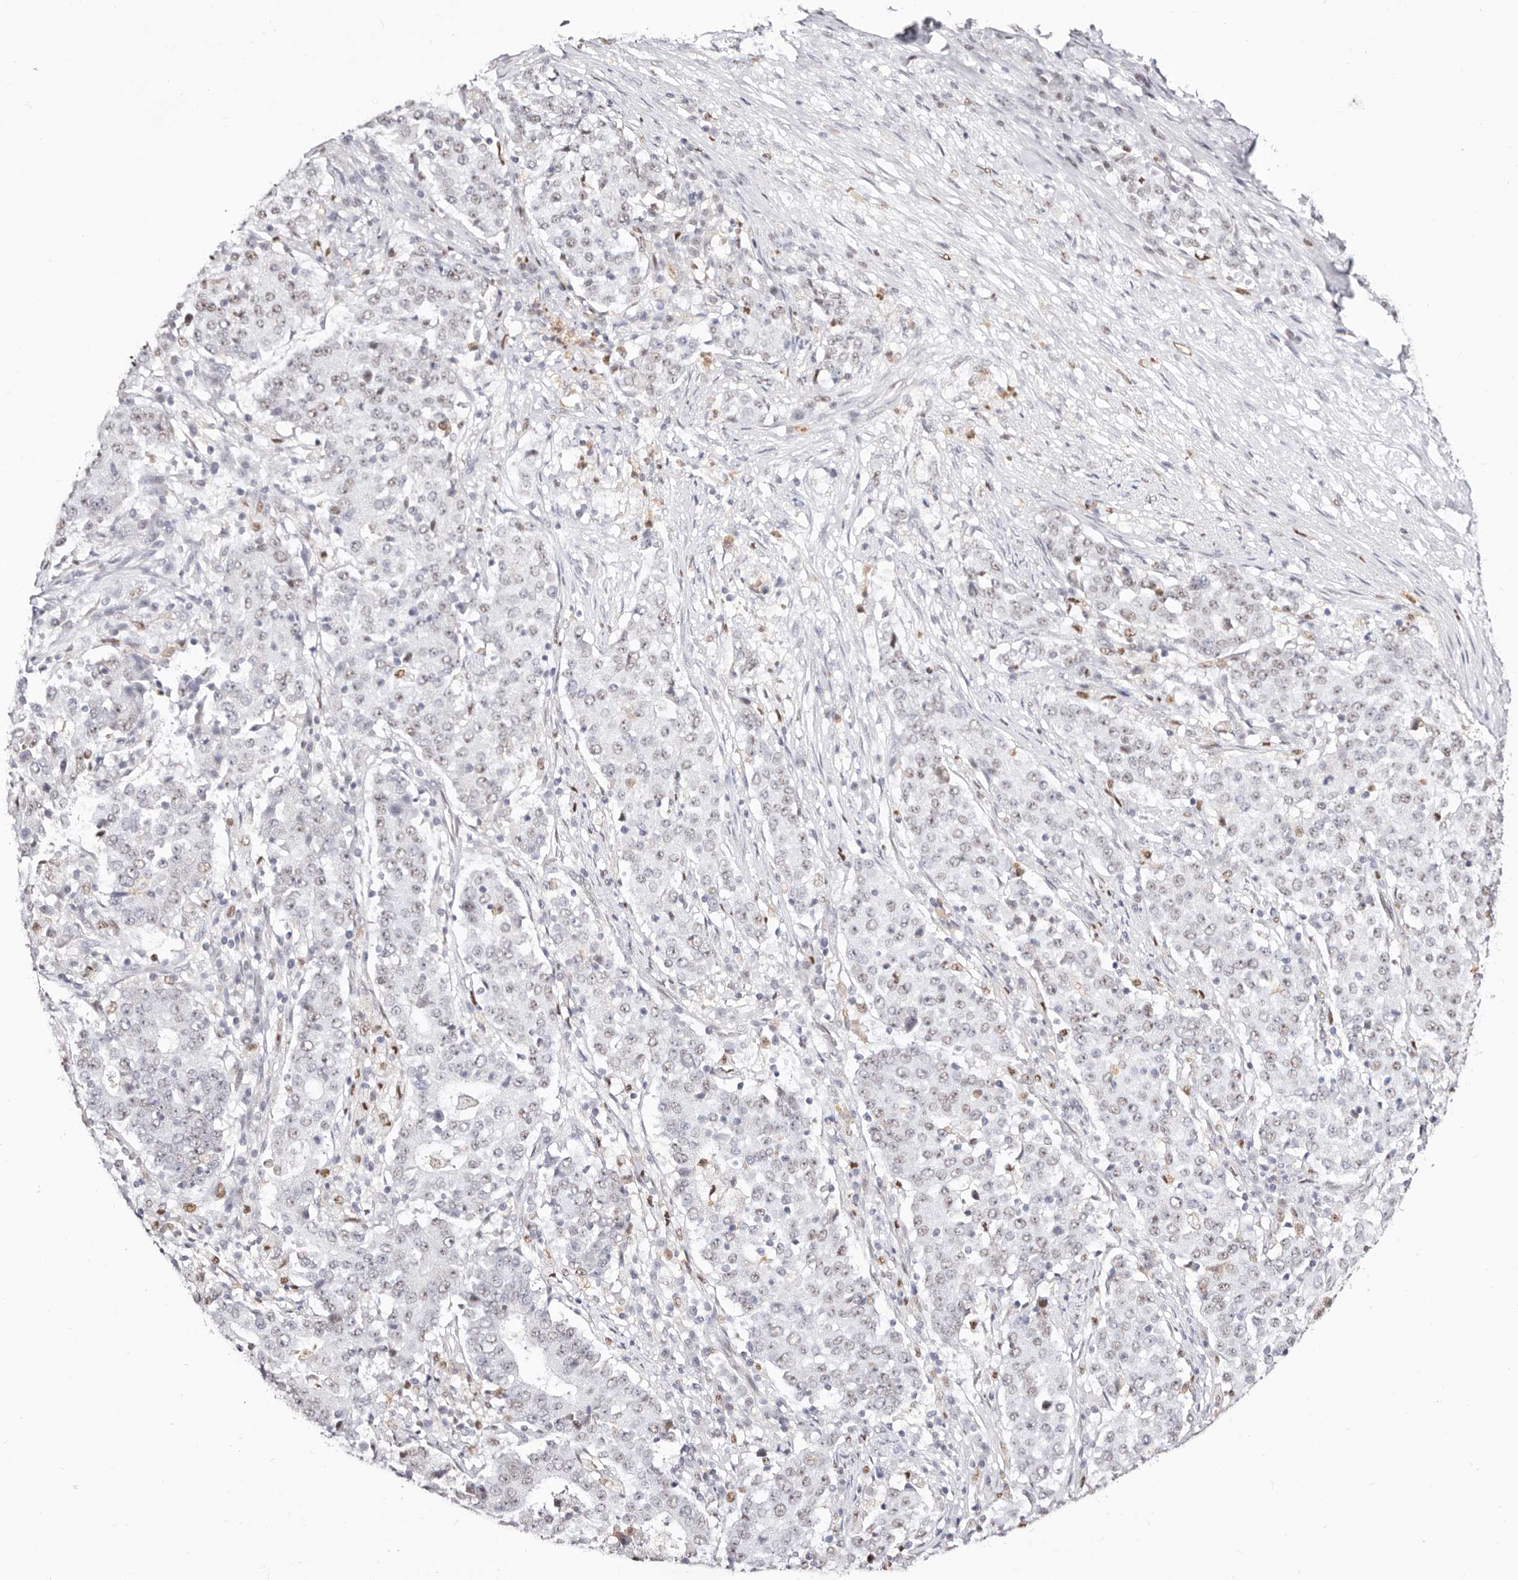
{"staining": {"intensity": "negative", "quantity": "none", "location": "none"}, "tissue": "stomach cancer", "cell_type": "Tumor cells", "image_type": "cancer", "snomed": [{"axis": "morphology", "description": "Adenocarcinoma, NOS"}, {"axis": "topography", "description": "Stomach"}], "caption": "A micrograph of stomach cancer (adenocarcinoma) stained for a protein shows no brown staining in tumor cells.", "gene": "TKT", "patient": {"sex": "male", "age": 59}}